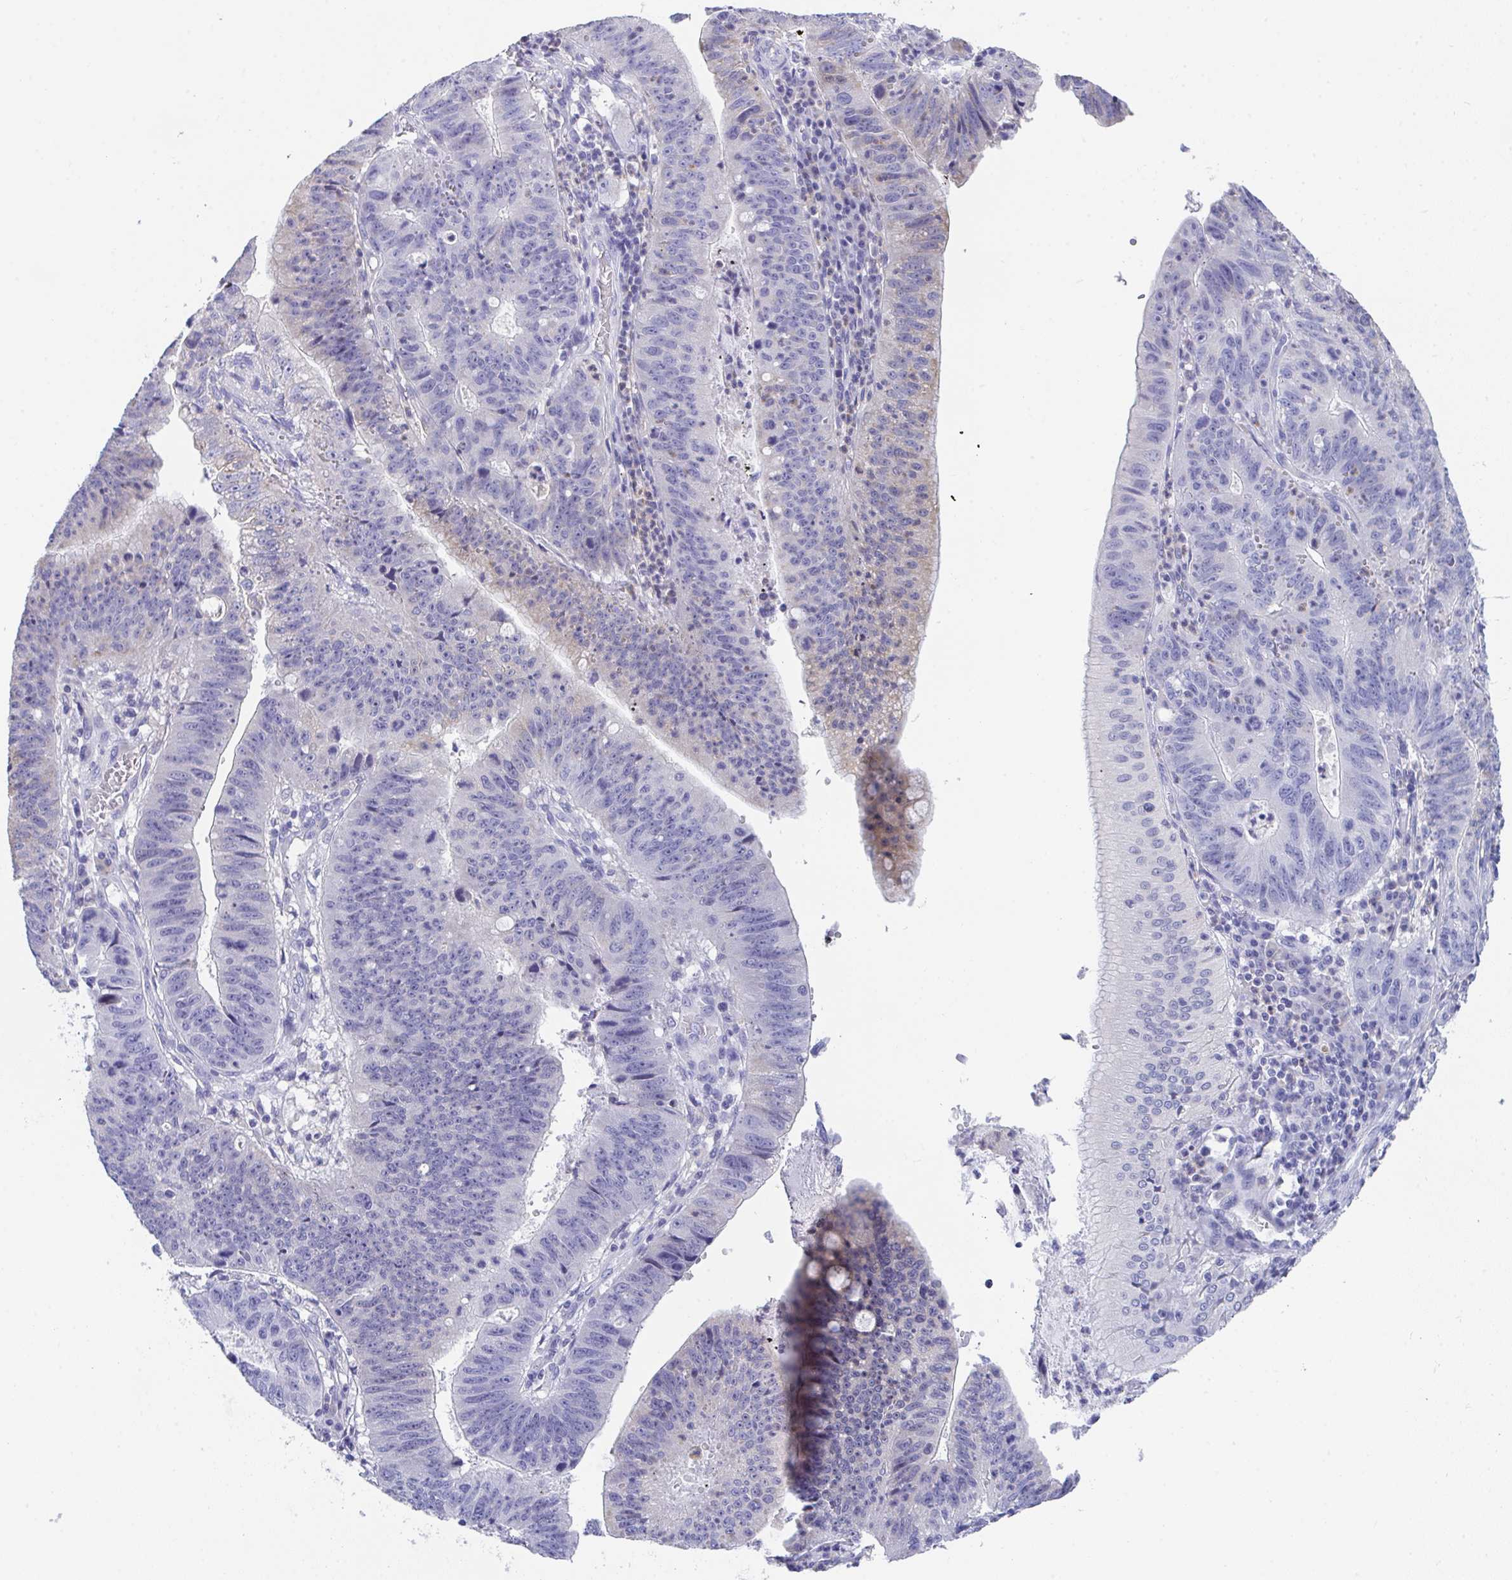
{"staining": {"intensity": "negative", "quantity": "none", "location": "none"}, "tissue": "stomach cancer", "cell_type": "Tumor cells", "image_type": "cancer", "snomed": [{"axis": "morphology", "description": "Adenocarcinoma, NOS"}, {"axis": "topography", "description": "Stomach"}], "caption": "This is an IHC histopathology image of human stomach cancer. There is no expression in tumor cells.", "gene": "COA5", "patient": {"sex": "male", "age": 59}}